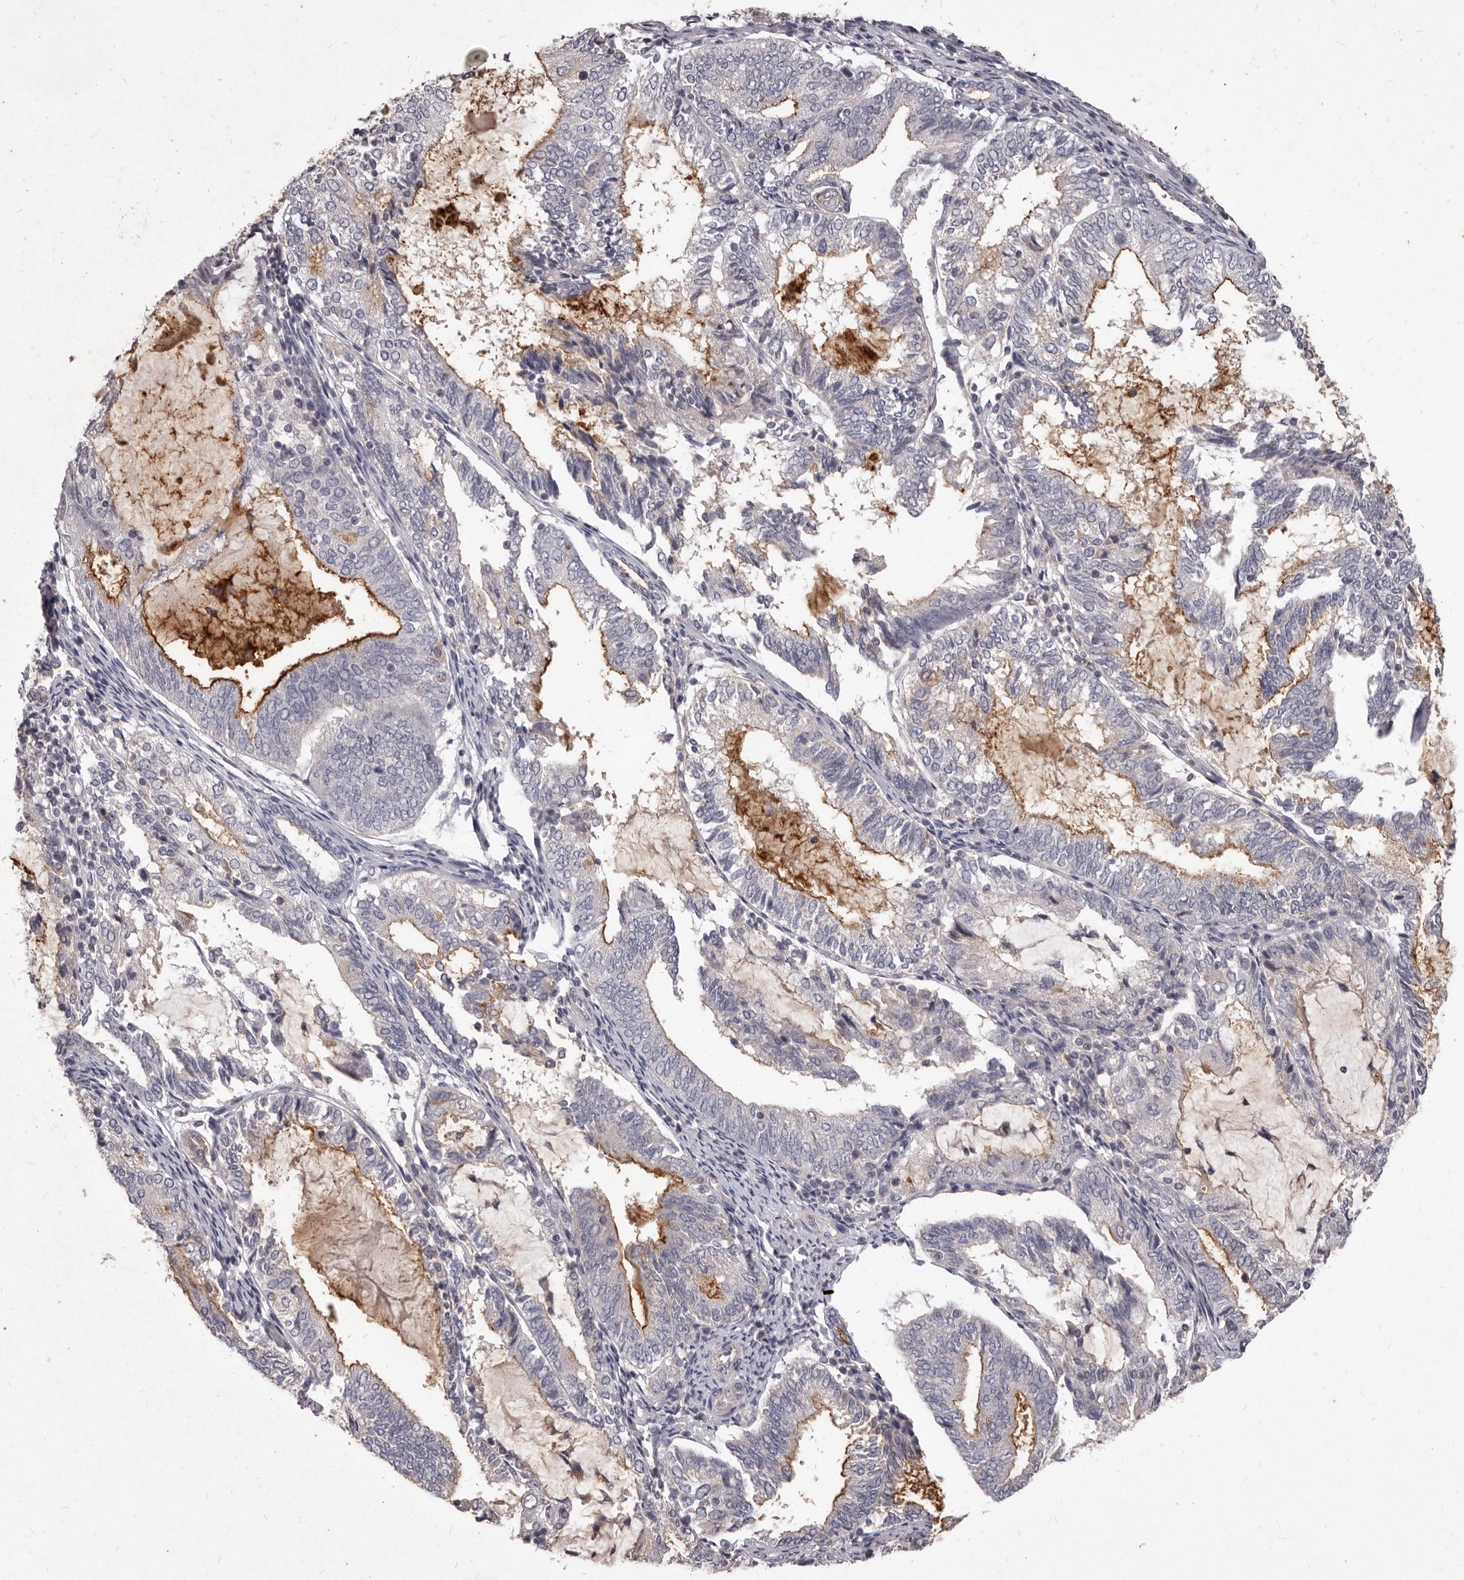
{"staining": {"intensity": "strong", "quantity": "<25%", "location": "cytoplasmic/membranous"}, "tissue": "endometrial cancer", "cell_type": "Tumor cells", "image_type": "cancer", "snomed": [{"axis": "morphology", "description": "Adenocarcinoma, NOS"}, {"axis": "topography", "description": "Endometrium"}], "caption": "About <25% of tumor cells in human endometrial cancer (adenocarcinoma) reveal strong cytoplasmic/membranous protein expression as visualized by brown immunohistochemical staining.", "gene": "GPRC5C", "patient": {"sex": "female", "age": 81}}